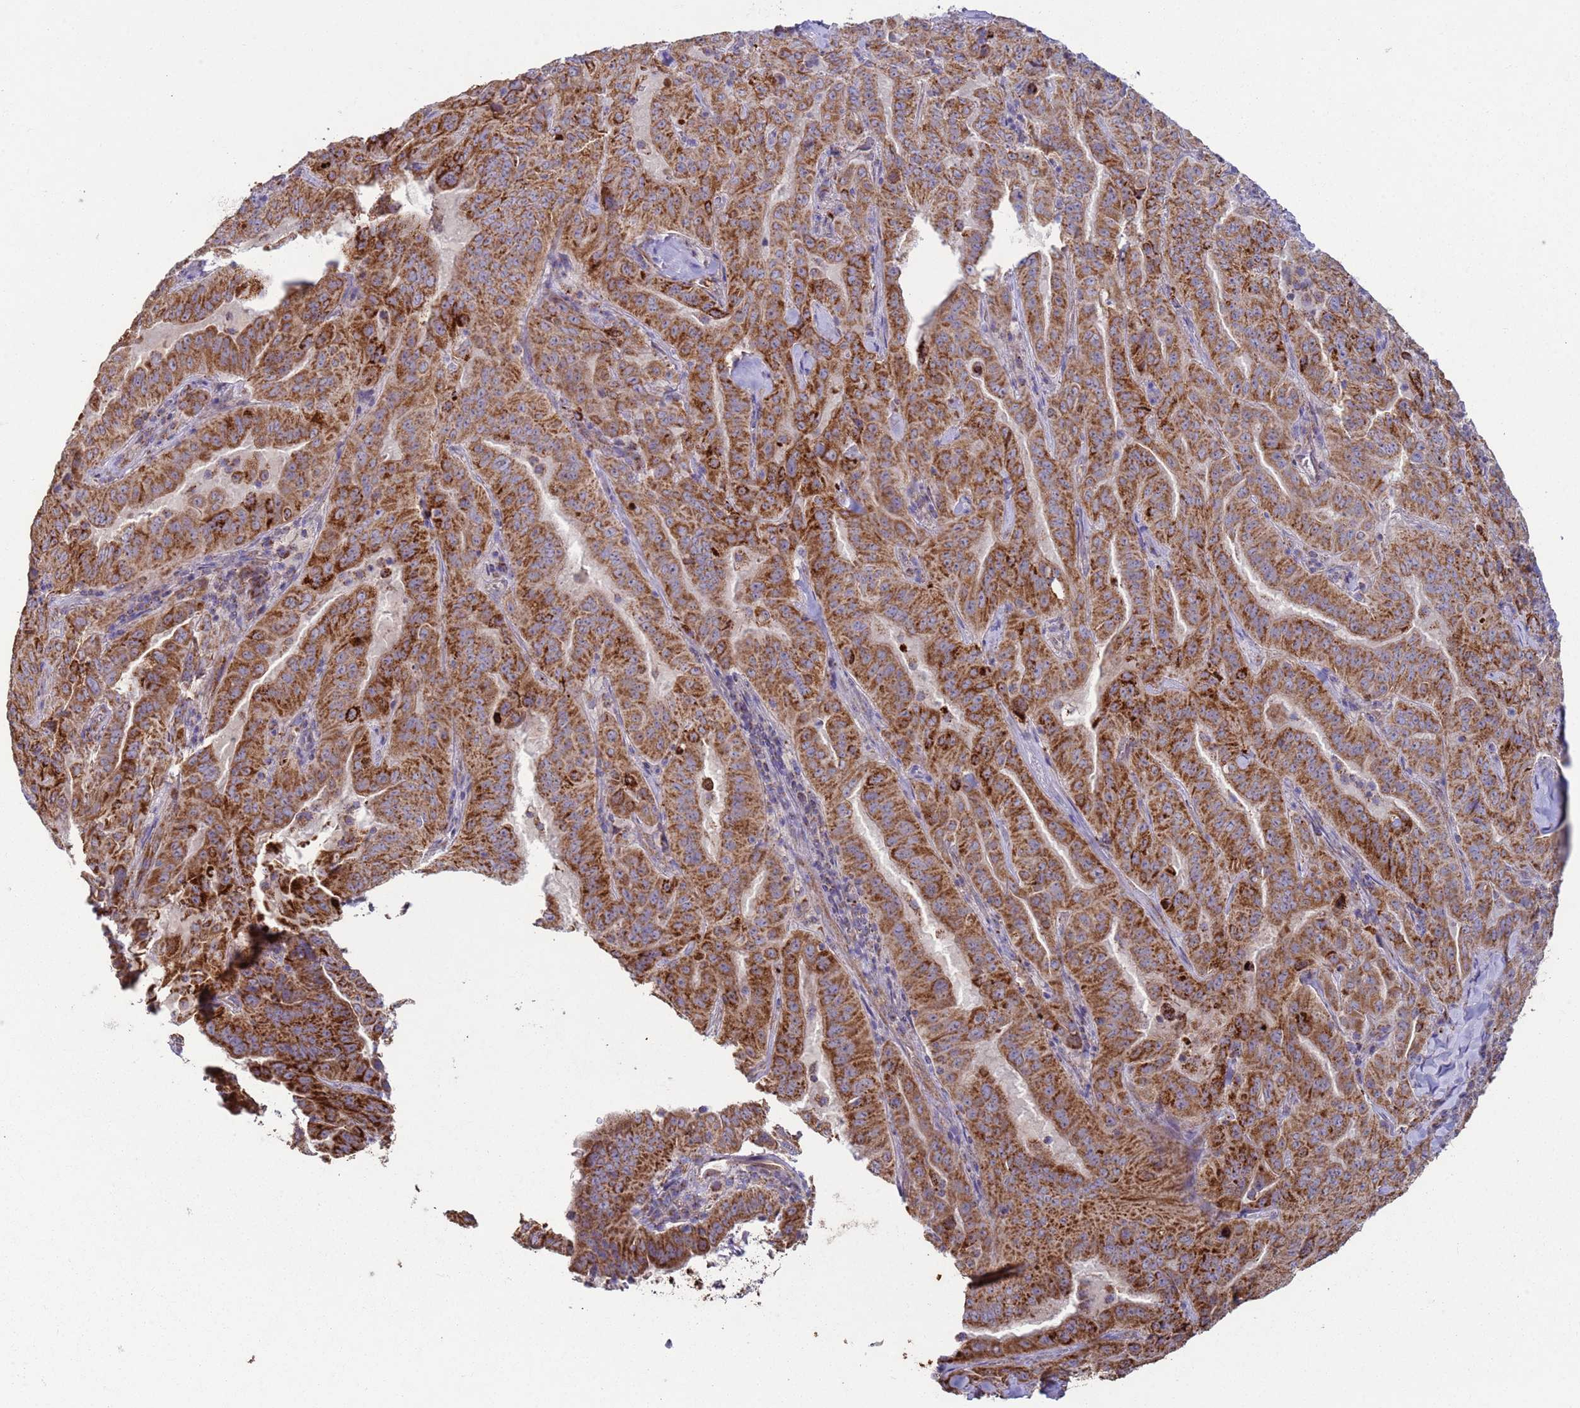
{"staining": {"intensity": "strong", "quantity": ">75%", "location": "cytoplasmic/membranous"}, "tissue": "pancreatic cancer", "cell_type": "Tumor cells", "image_type": "cancer", "snomed": [{"axis": "morphology", "description": "Adenocarcinoma, NOS"}, {"axis": "topography", "description": "Pancreas"}], "caption": "Tumor cells exhibit high levels of strong cytoplasmic/membranous staining in approximately >75% of cells in human pancreatic cancer (adenocarcinoma). The protein is stained brown, and the nuclei are stained in blue (DAB (3,3'-diaminobenzidine) IHC with brightfield microscopy, high magnification).", "gene": "FBXO33", "patient": {"sex": "male", "age": 63}}